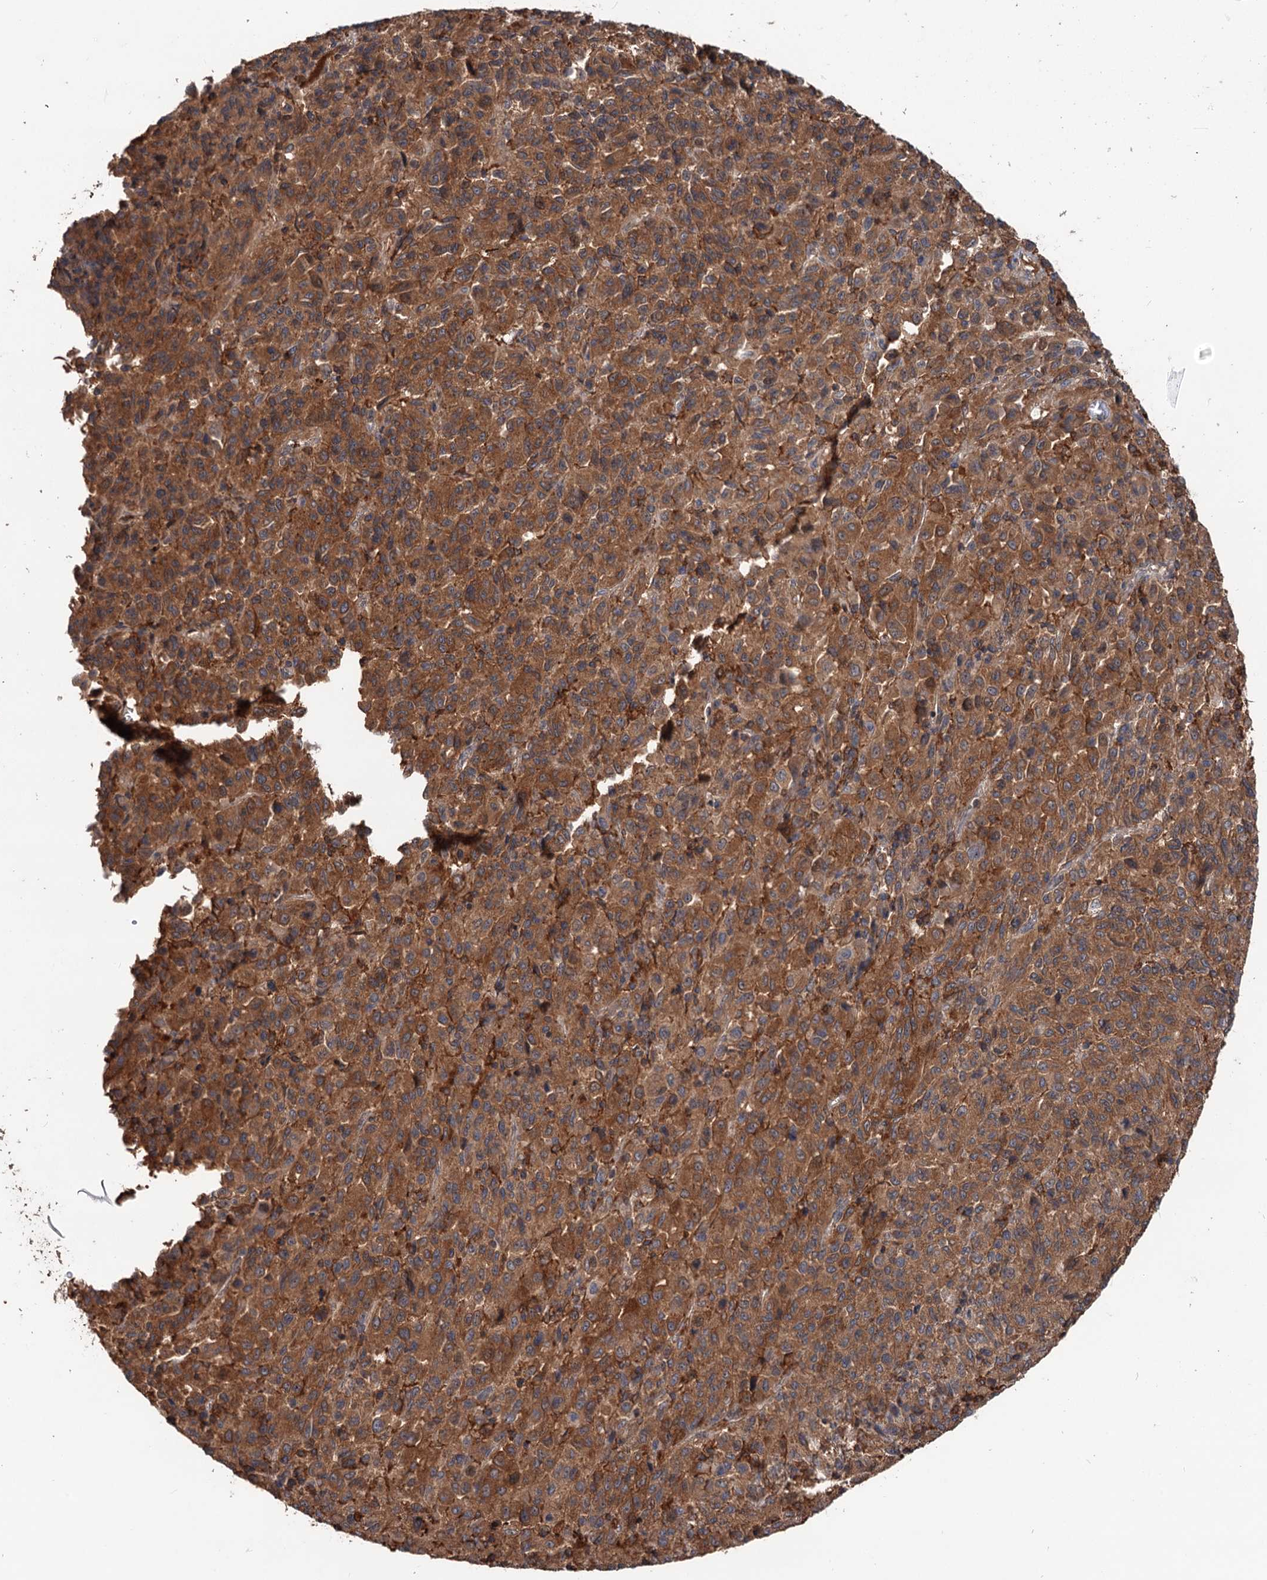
{"staining": {"intensity": "moderate", "quantity": ">75%", "location": "cytoplasmic/membranous"}, "tissue": "melanoma", "cell_type": "Tumor cells", "image_type": "cancer", "snomed": [{"axis": "morphology", "description": "Malignant melanoma, Metastatic site"}, {"axis": "topography", "description": "Lung"}], "caption": "Immunohistochemical staining of human malignant melanoma (metastatic site) displays medium levels of moderate cytoplasmic/membranous protein positivity in about >75% of tumor cells.", "gene": "GRIP1", "patient": {"sex": "male", "age": 64}}